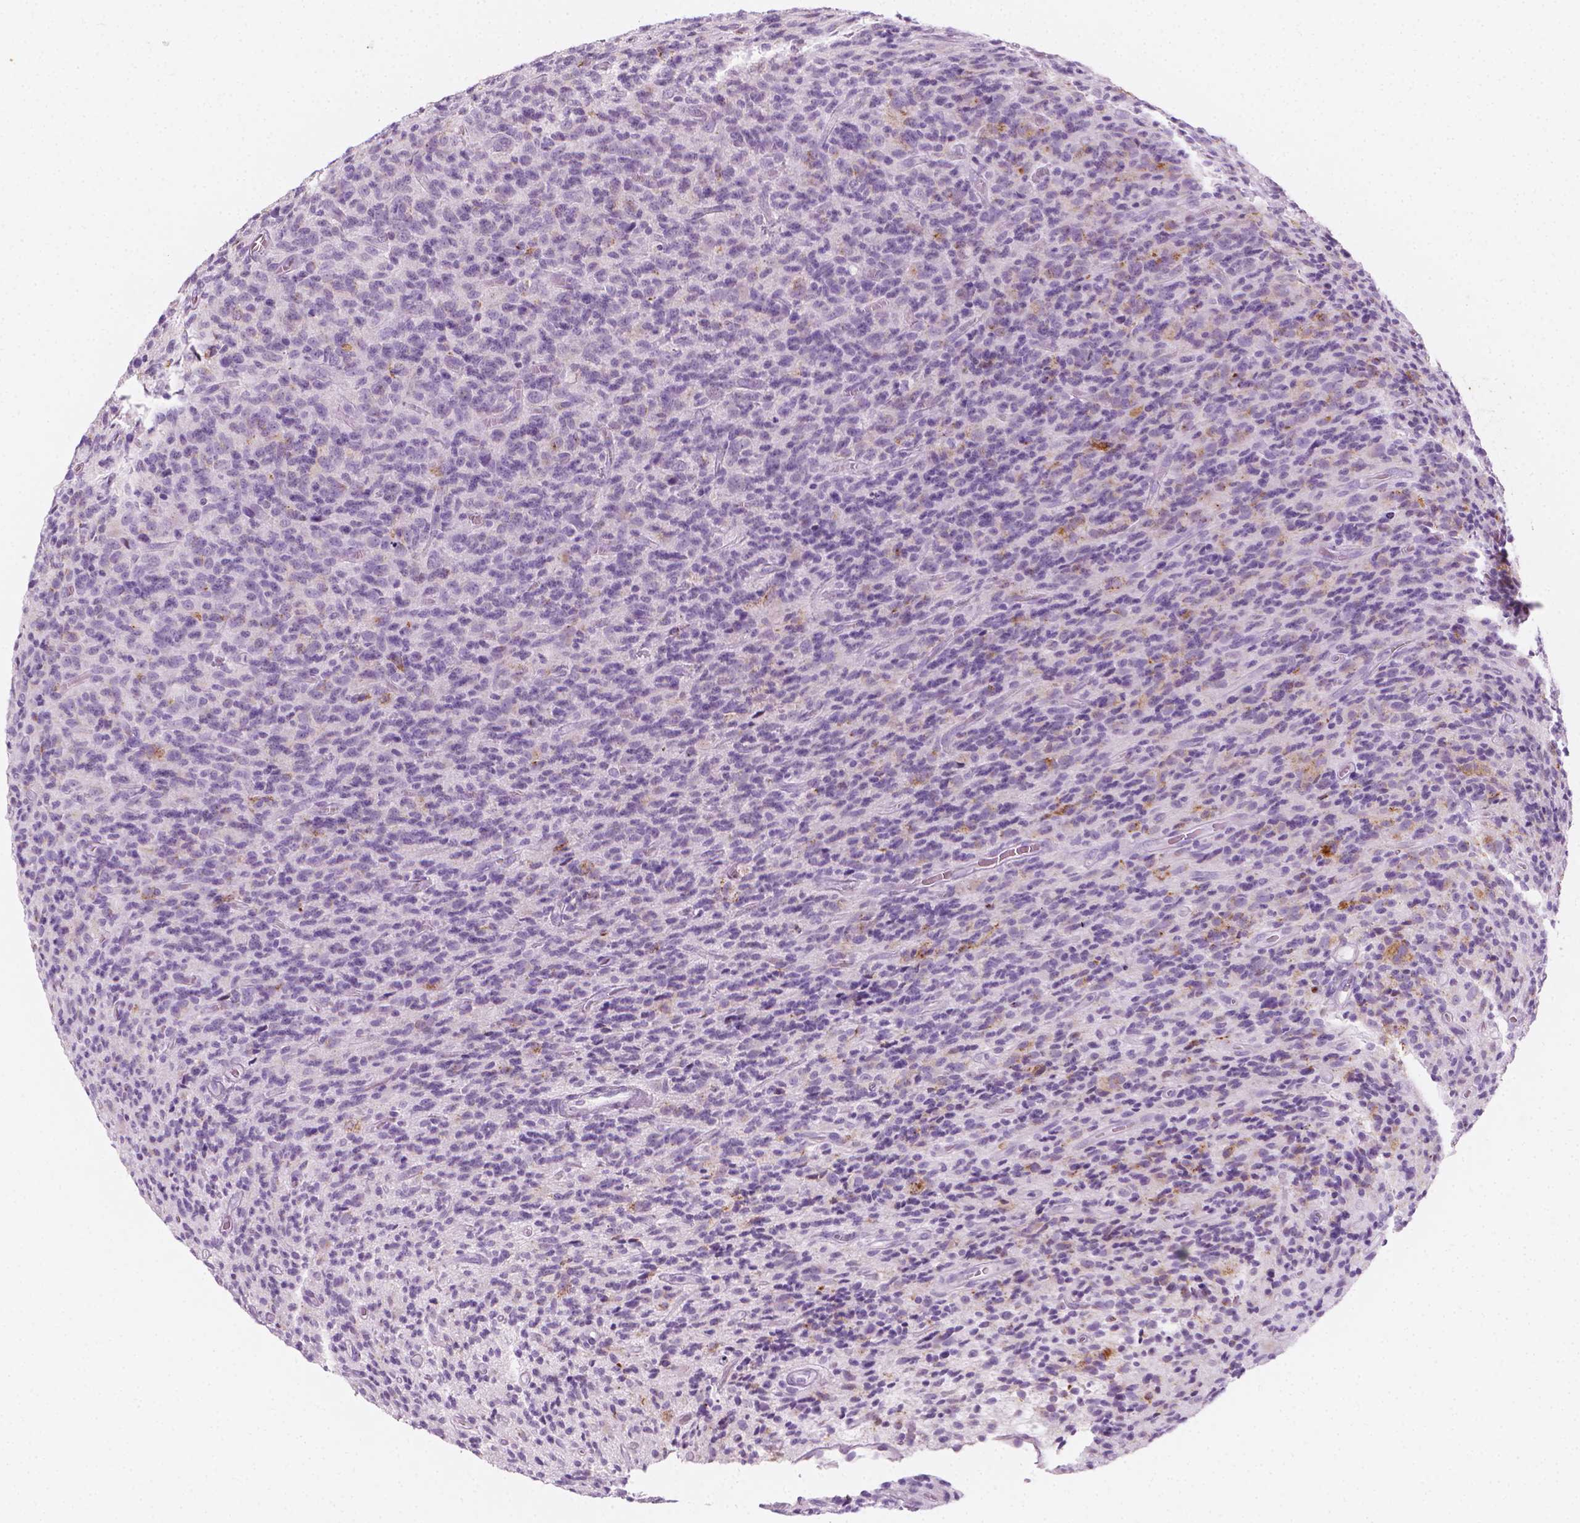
{"staining": {"intensity": "negative", "quantity": "none", "location": "none"}, "tissue": "glioma", "cell_type": "Tumor cells", "image_type": "cancer", "snomed": [{"axis": "morphology", "description": "Glioma, malignant, High grade"}, {"axis": "topography", "description": "Brain"}], "caption": "High power microscopy micrograph of an IHC histopathology image of glioma, revealing no significant expression in tumor cells. Nuclei are stained in blue.", "gene": "SCG3", "patient": {"sex": "male", "age": 76}}